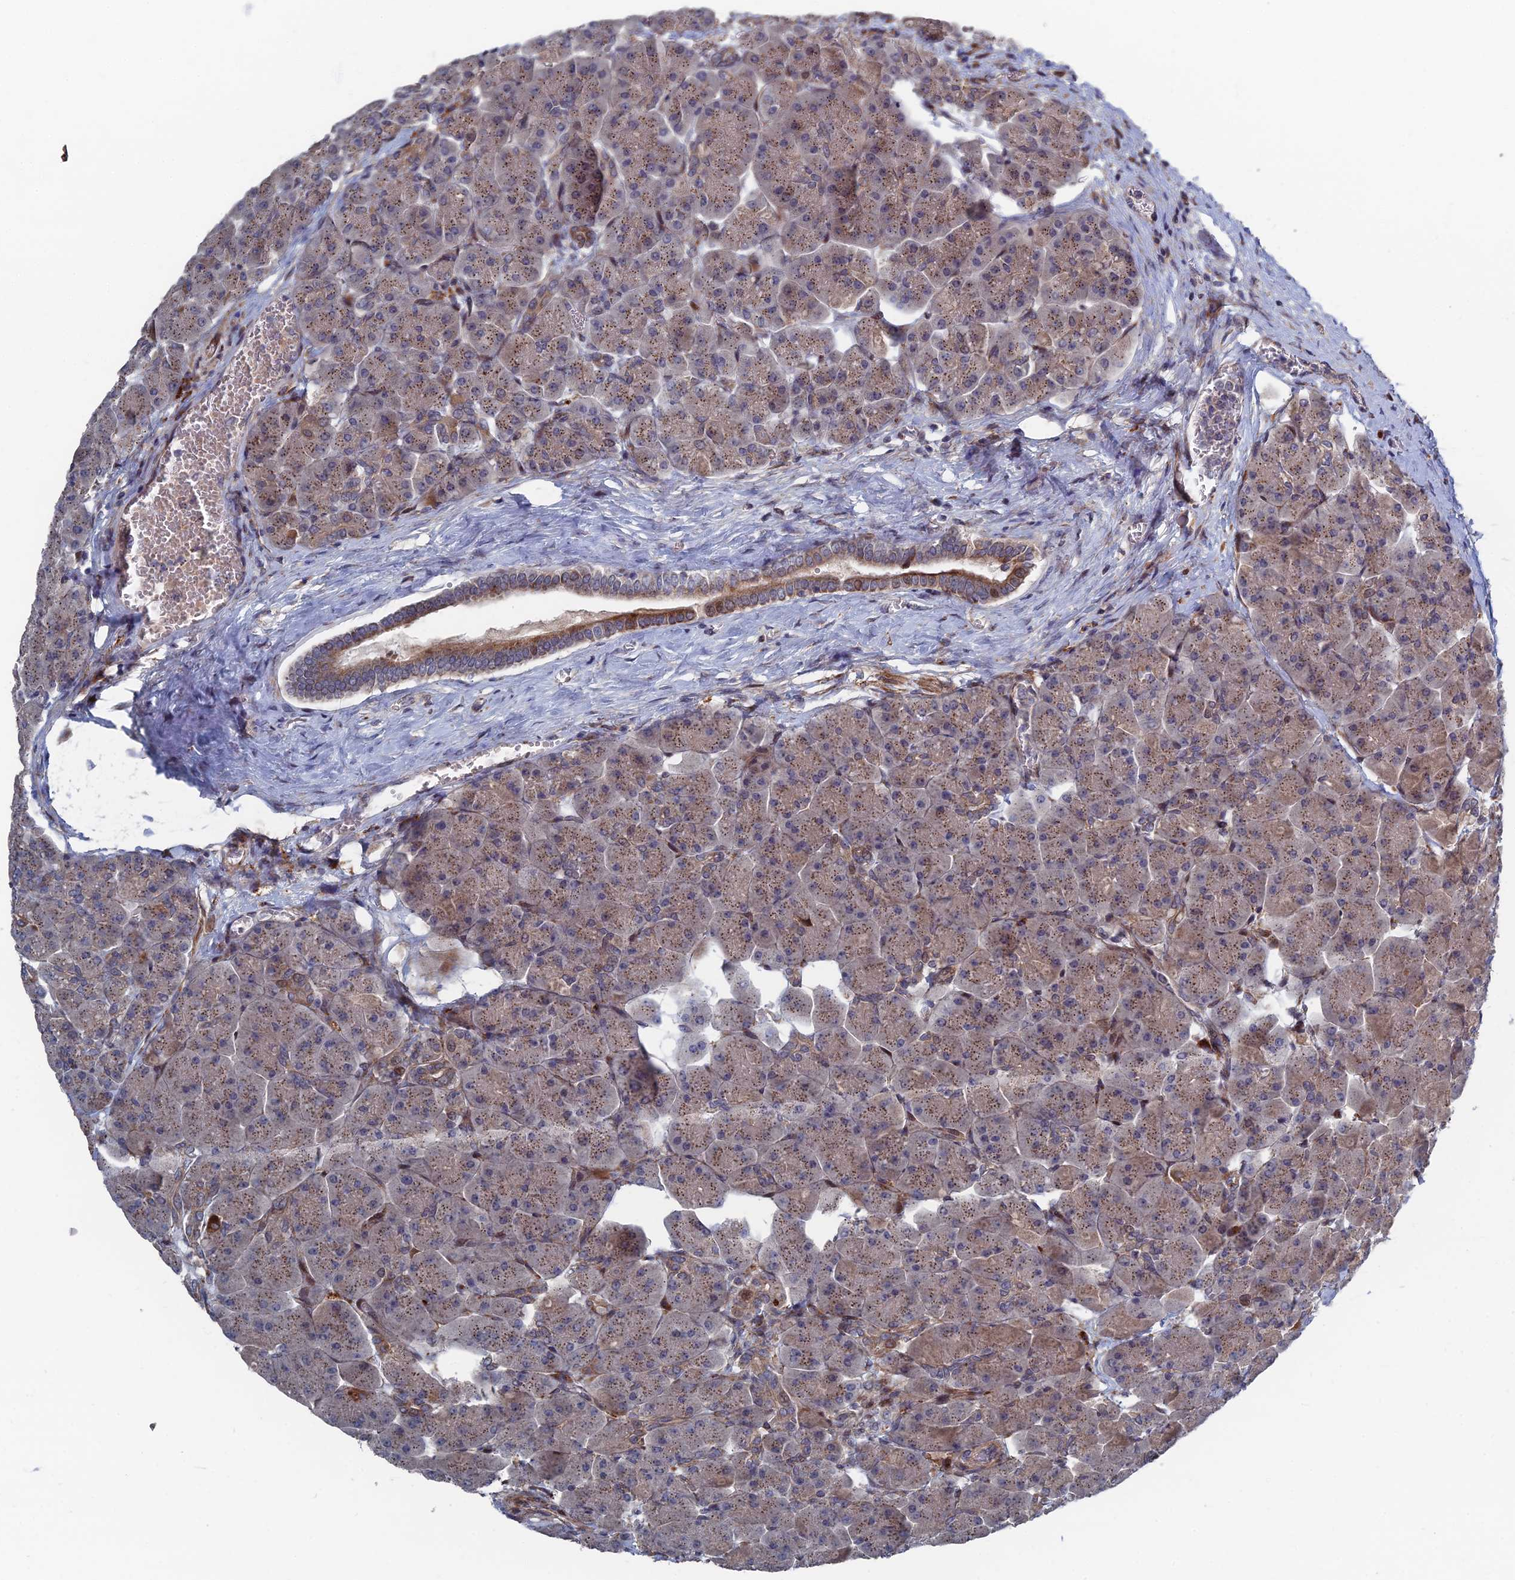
{"staining": {"intensity": "moderate", "quantity": "25%-75%", "location": "cytoplasmic/membranous"}, "tissue": "pancreas", "cell_type": "Exocrine glandular cells", "image_type": "normal", "snomed": [{"axis": "morphology", "description": "Normal tissue, NOS"}, {"axis": "topography", "description": "Pancreas"}], "caption": "Pancreas stained with IHC reveals moderate cytoplasmic/membranous staining in about 25%-75% of exocrine glandular cells. Nuclei are stained in blue.", "gene": "GTF2IRD1", "patient": {"sex": "male", "age": 66}}